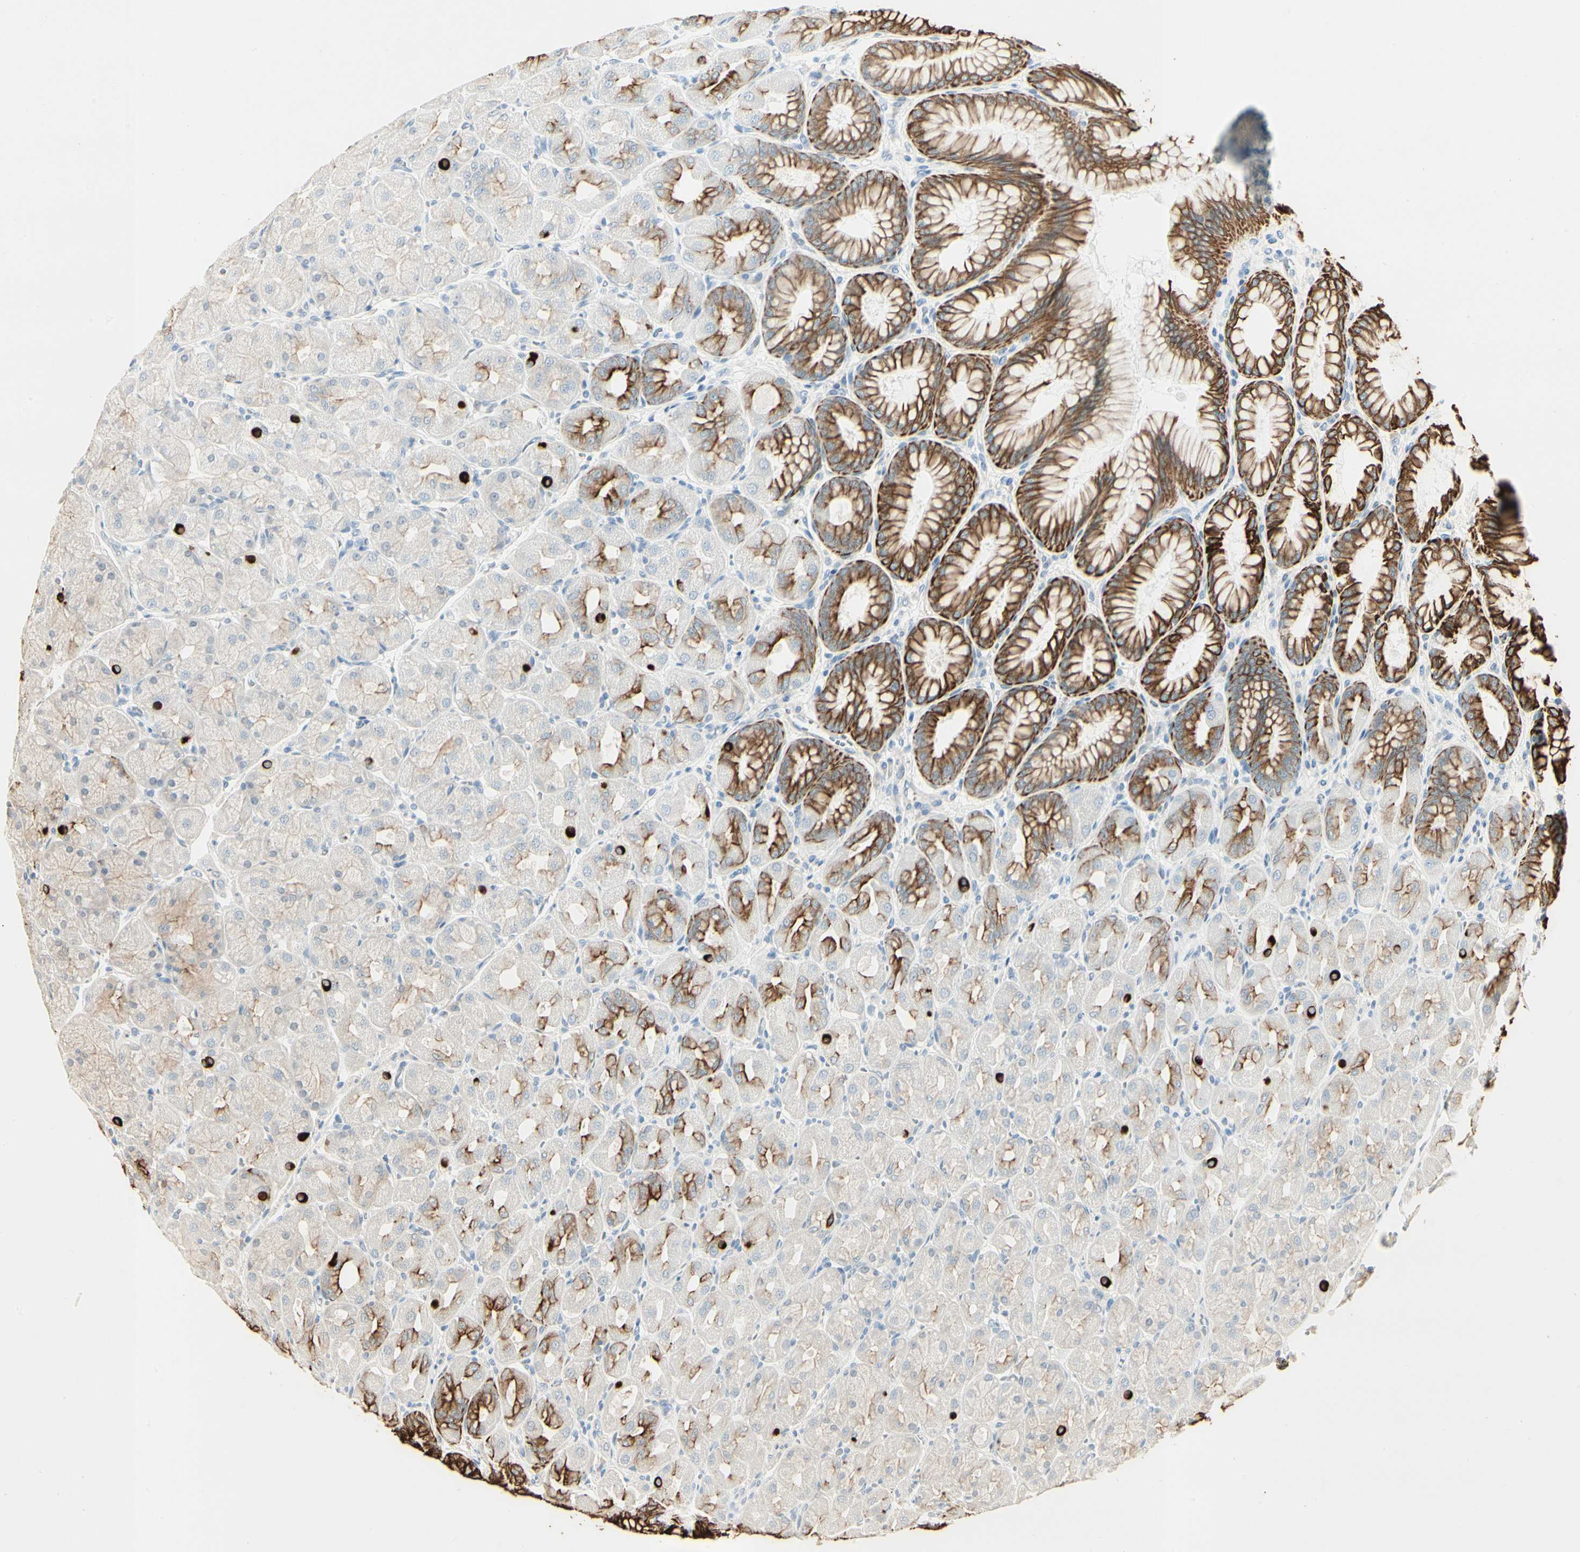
{"staining": {"intensity": "strong", "quantity": "25%-75%", "location": "cytoplasmic/membranous"}, "tissue": "stomach", "cell_type": "Glandular cells", "image_type": "normal", "snomed": [{"axis": "morphology", "description": "Normal tissue, NOS"}, {"axis": "topography", "description": "Stomach, upper"}], "caption": "Protein expression analysis of unremarkable stomach reveals strong cytoplasmic/membranous staining in about 25%-75% of glandular cells. Immunohistochemistry stains the protein of interest in brown and the nuclei are stained blue.", "gene": "SKIL", "patient": {"sex": "female", "age": 56}}